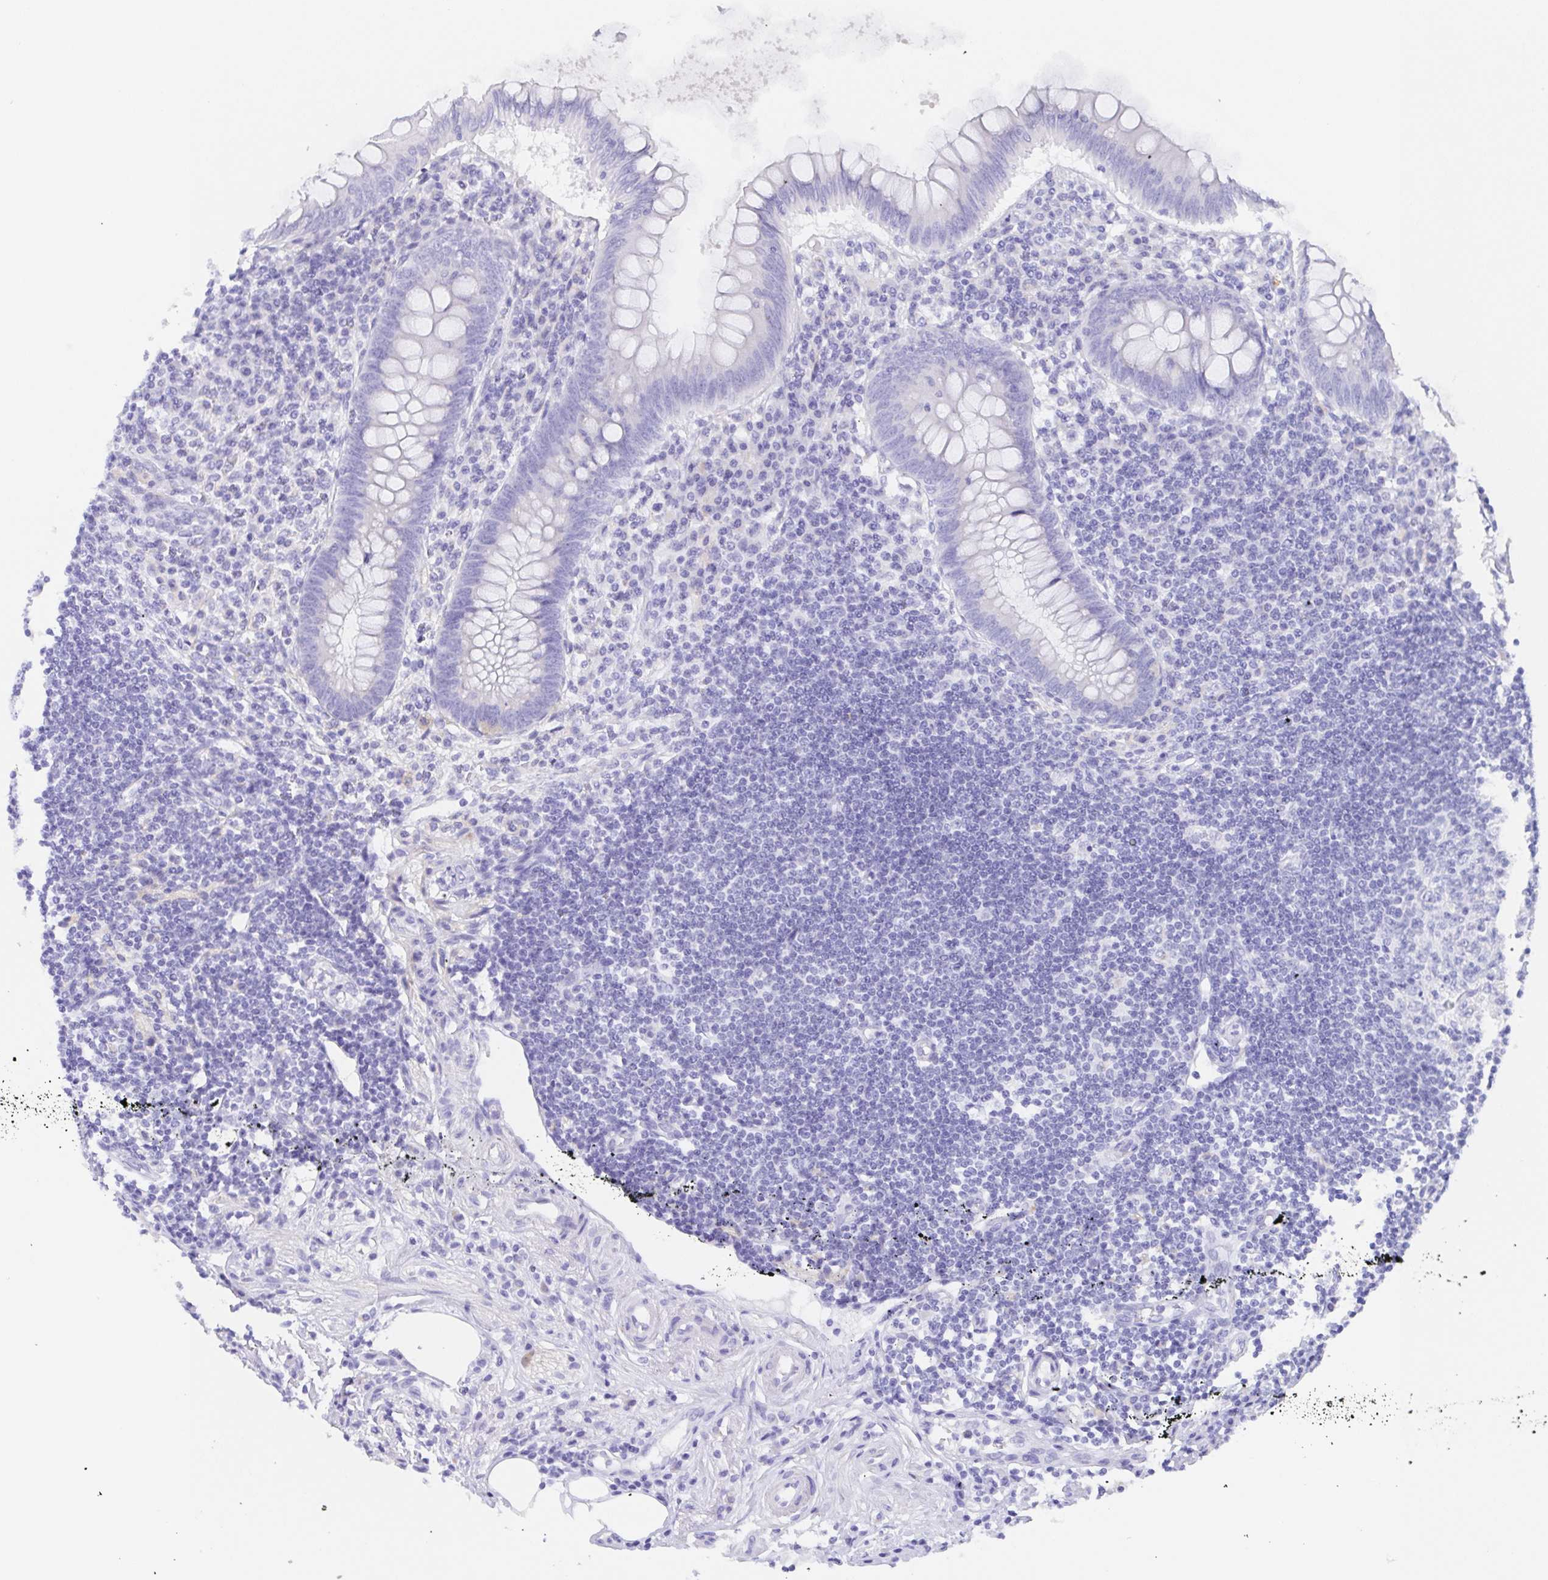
{"staining": {"intensity": "negative", "quantity": "none", "location": "none"}, "tissue": "appendix", "cell_type": "Glandular cells", "image_type": "normal", "snomed": [{"axis": "morphology", "description": "Normal tissue, NOS"}, {"axis": "topography", "description": "Appendix"}], "caption": "This histopathology image is of benign appendix stained with immunohistochemistry (IHC) to label a protein in brown with the nuclei are counter-stained blue. There is no staining in glandular cells.", "gene": "SCG3", "patient": {"sex": "female", "age": 57}}